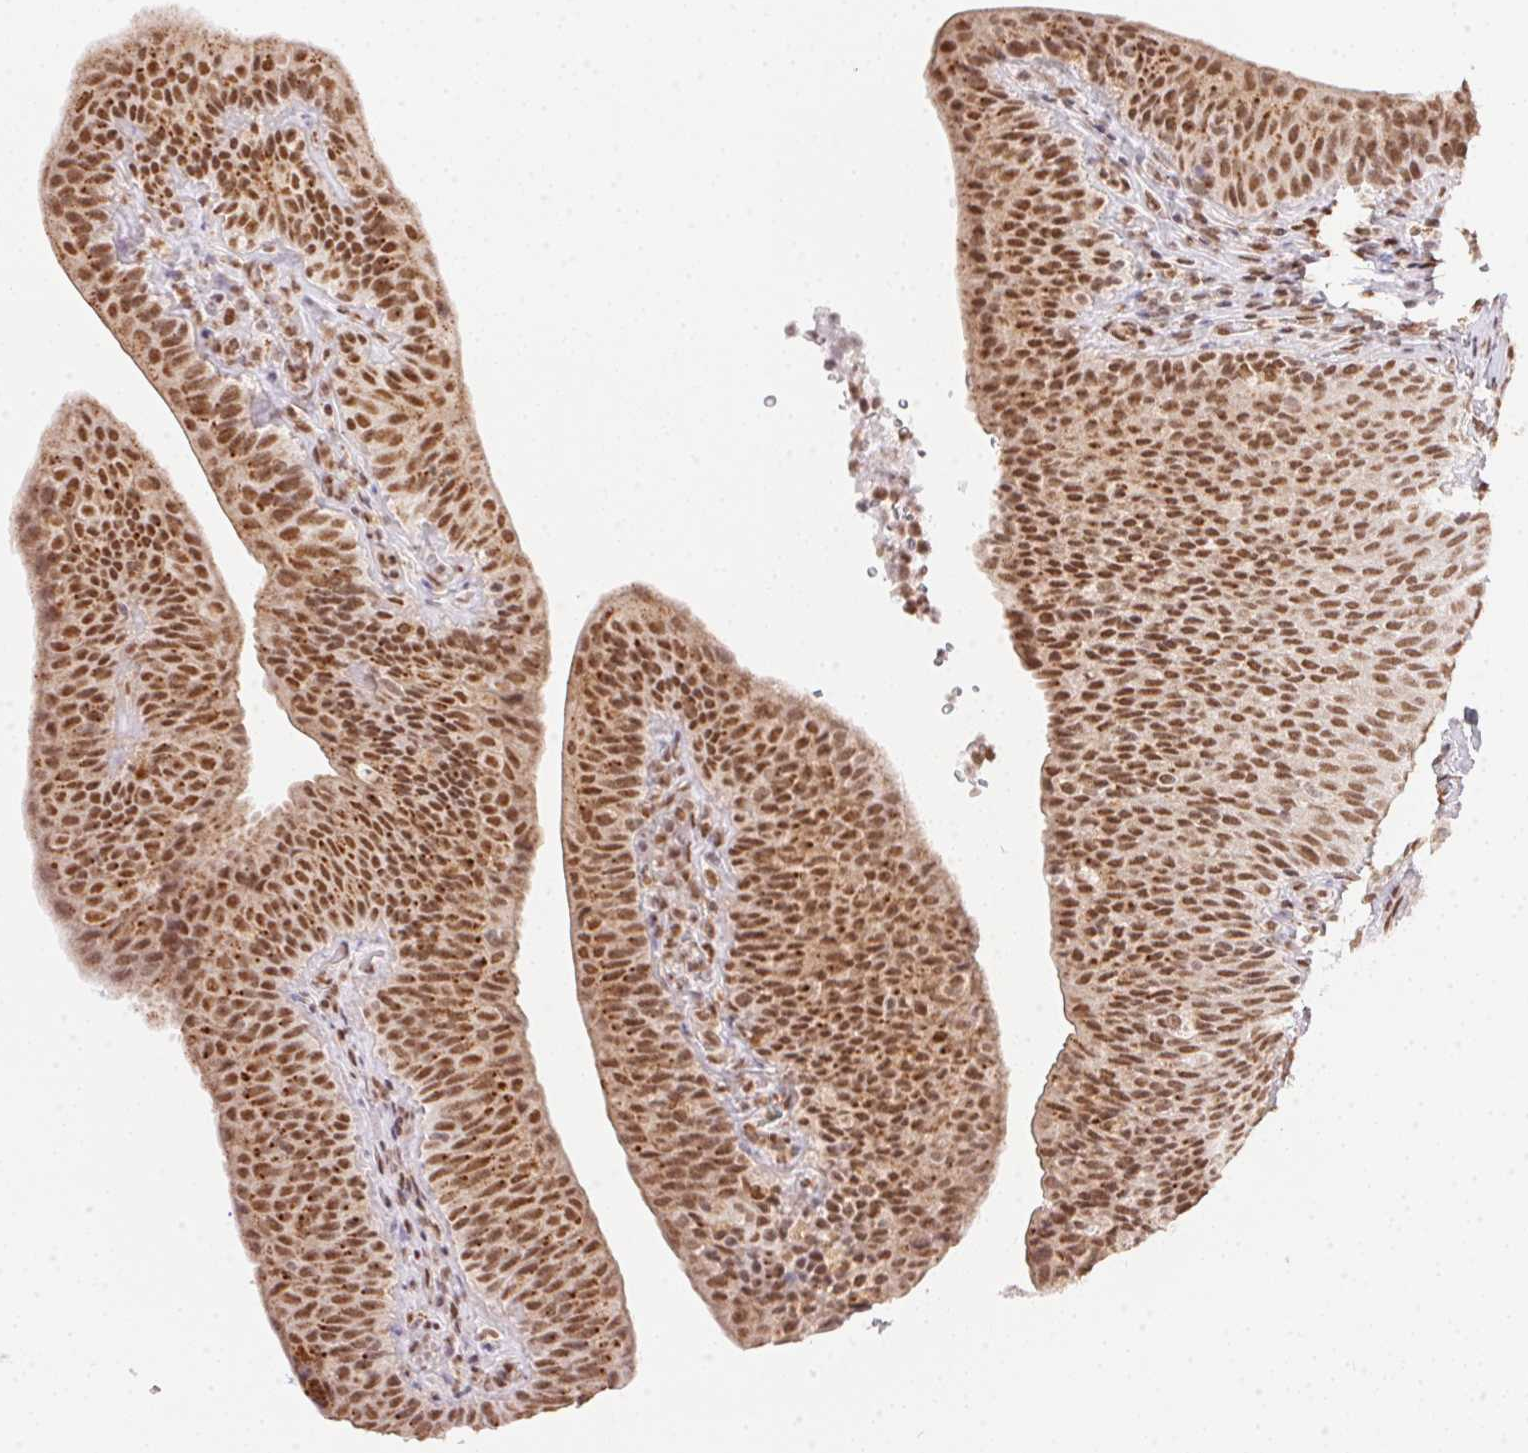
{"staining": {"intensity": "moderate", "quantity": ">75%", "location": "nuclear"}, "tissue": "urinary bladder", "cell_type": "Urothelial cells", "image_type": "normal", "snomed": [{"axis": "morphology", "description": "Normal tissue, NOS"}, {"axis": "topography", "description": "Urinary bladder"}, {"axis": "topography", "description": "Peripheral nerve tissue"}], "caption": "Urinary bladder stained for a protein demonstrates moderate nuclear positivity in urothelial cells. (DAB (3,3'-diaminobenzidine) IHC, brown staining for protein, blue staining for nuclei).", "gene": "NFE2L1", "patient": {"sex": "male", "age": 66}}